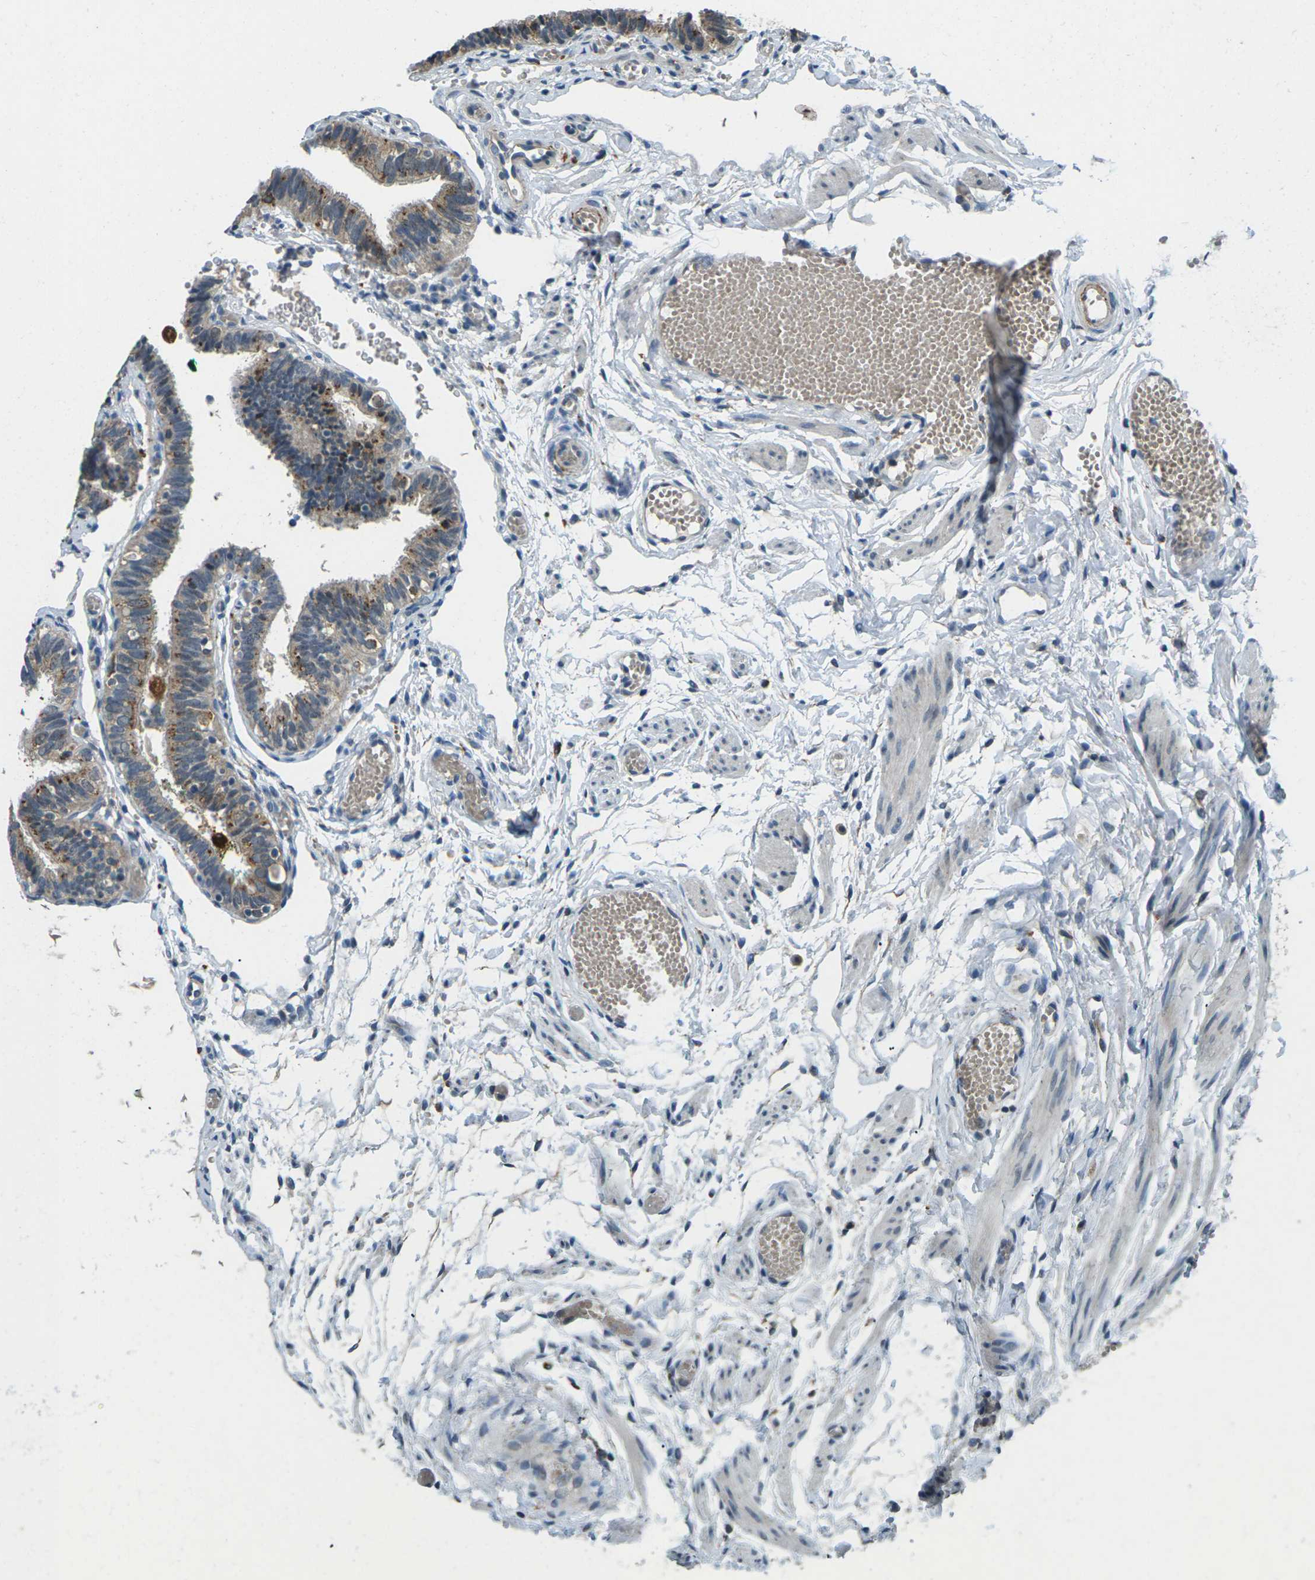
{"staining": {"intensity": "moderate", "quantity": ">75%", "location": "cytoplasmic/membranous"}, "tissue": "fallopian tube", "cell_type": "Glandular cells", "image_type": "normal", "snomed": [{"axis": "morphology", "description": "Normal tissue, NOS"}, {"axis": "topography", "description": "Fallopian tube"}], "caption": "Moderate cytoplasmic/membranous positivity is identified in about >75% of glandular cells in benign fallopian tube. (brown staining indicates protein expression, while blue staining denotes nuclei).", "gene": "SLC31A2", "patient": {"sex": "female", "age": 46}}